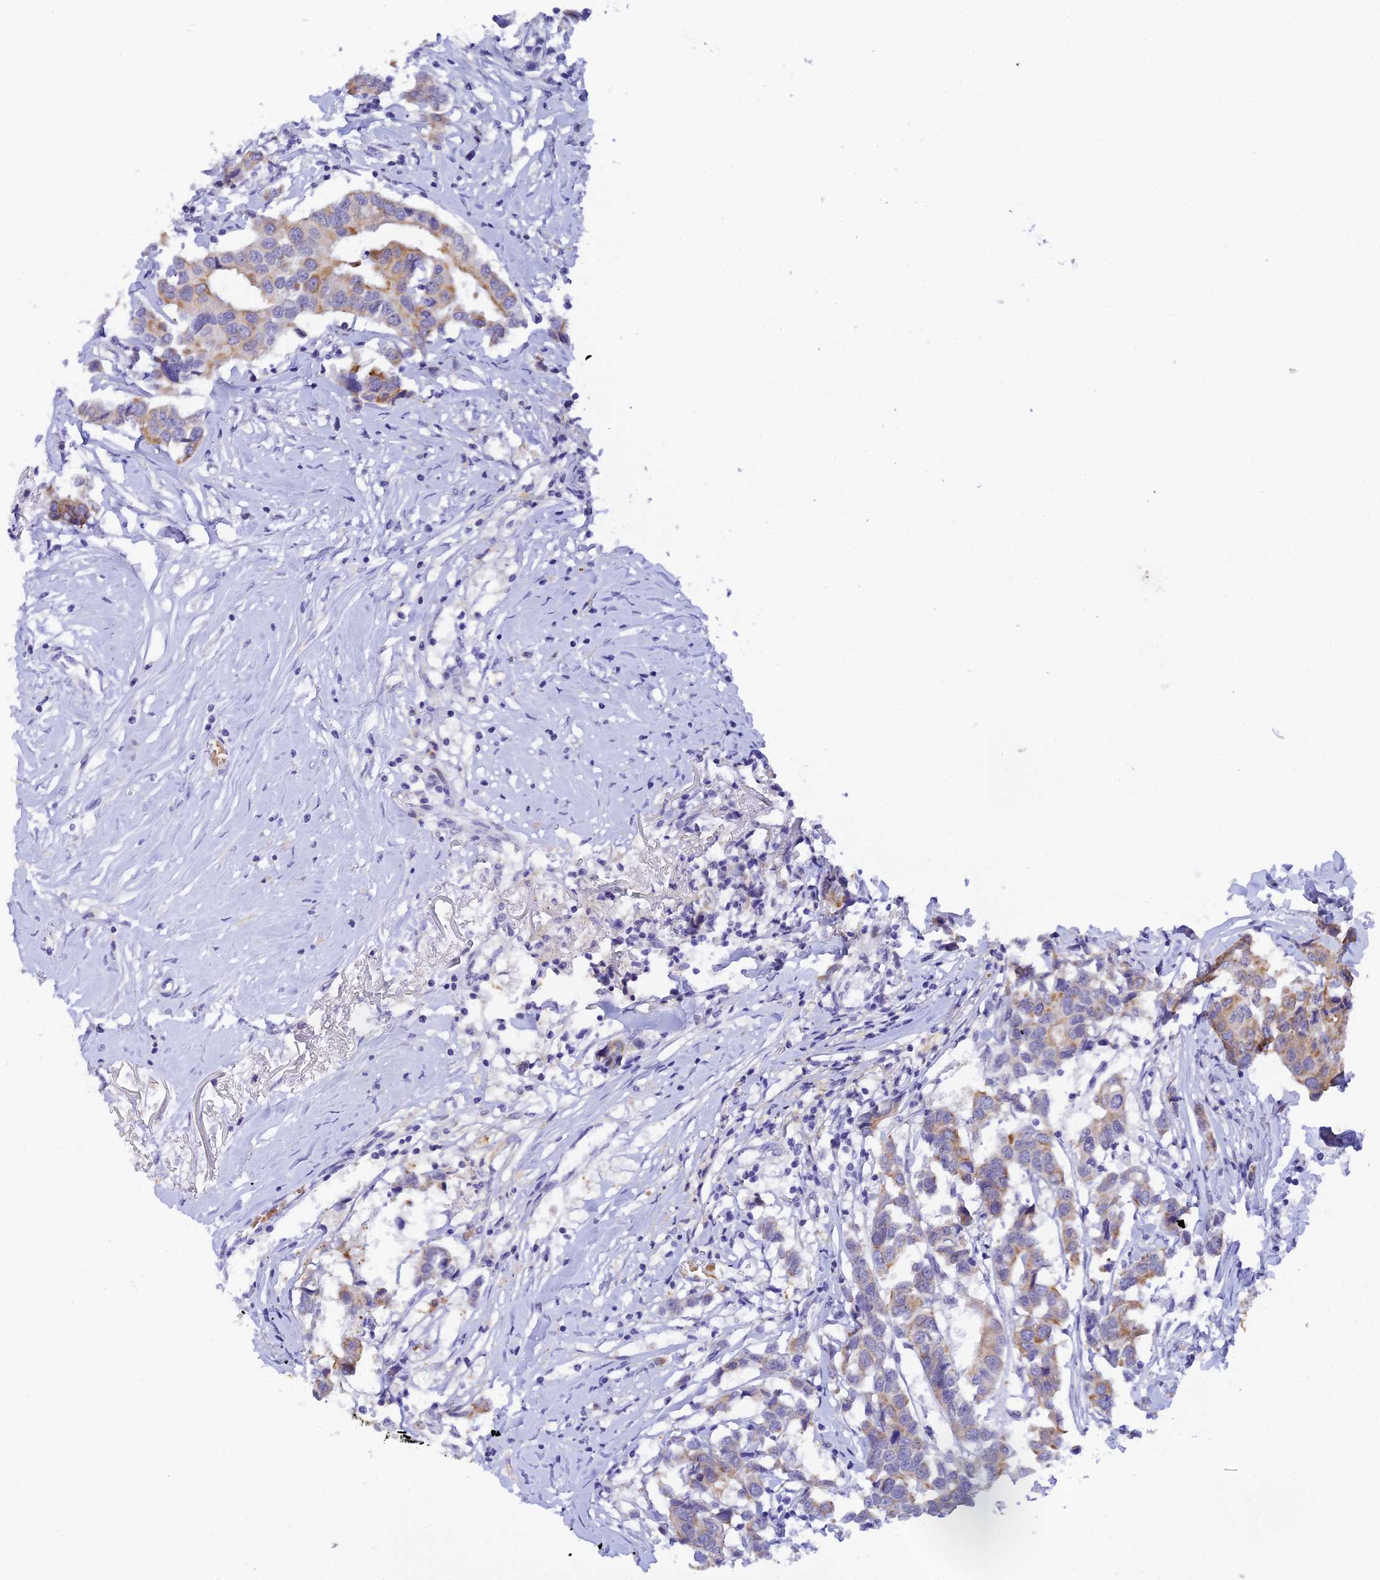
{"staining": {"intensity": "moderate", "quantity": "<25%", "location": "cytoplasmic/membranous"}, "tissue": "breast cancer", "cell_type": "Tumor cells", "image_type": "cancer", "snomed": [{"axis": "morphology", "description": "Duct carcinoma"}, {"axis": "topography", "description": "Breast"}], "caption": "High-magnification brightfield microscopy of invasive ductal carcinoma (breast) stained with DAB (brown) and counterstained with hematoxylin (blue). tumor cells exhibit moderate cytoplasmic/membranous positivity is identified in about<25% of cells.", "gene": "RASGEF1B", "patient": {"sex": "female", "age": 80}}